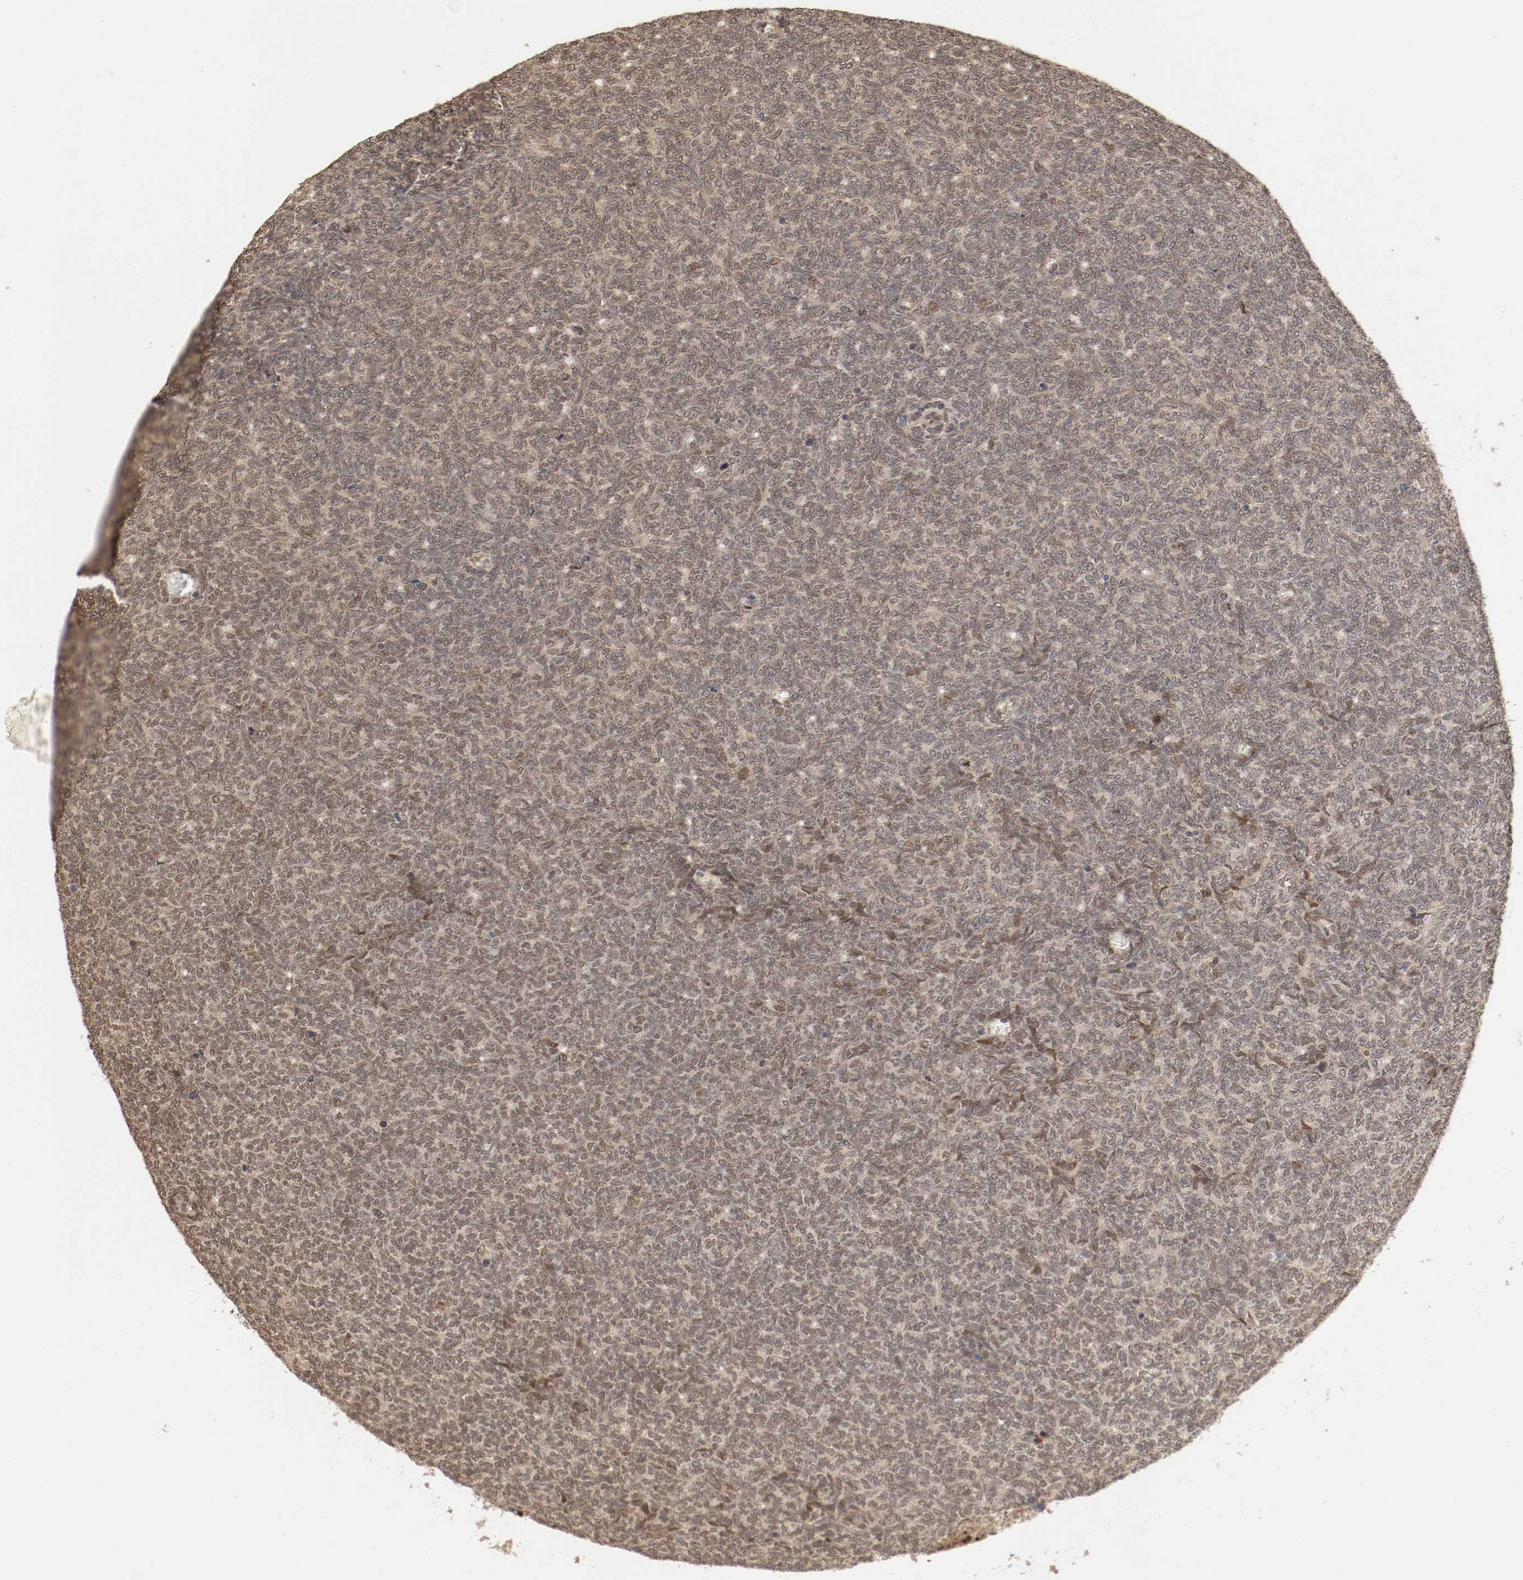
{"staining": {"intensity": "weak", "quantity": ">75%", "location": "cytoplasmic/membranous,nuclear"}, "tissue": "renal cancer", "cell_type": "Tumor cells", "image_type": "cancer", "snomed": [{"axis": "morphology", "description": "Neoplasm, malignant, NOS"}, {"axis": "topography", "description": "Kidney"}], "caption": "Renal cancer stained with a brown dye shows weak cytoplasmic/membranous and nuclear positive expression in approximately >75% of tumor cells.", "gene": "DNMT3B", "patient": {"sex": "male", "age": 28}}